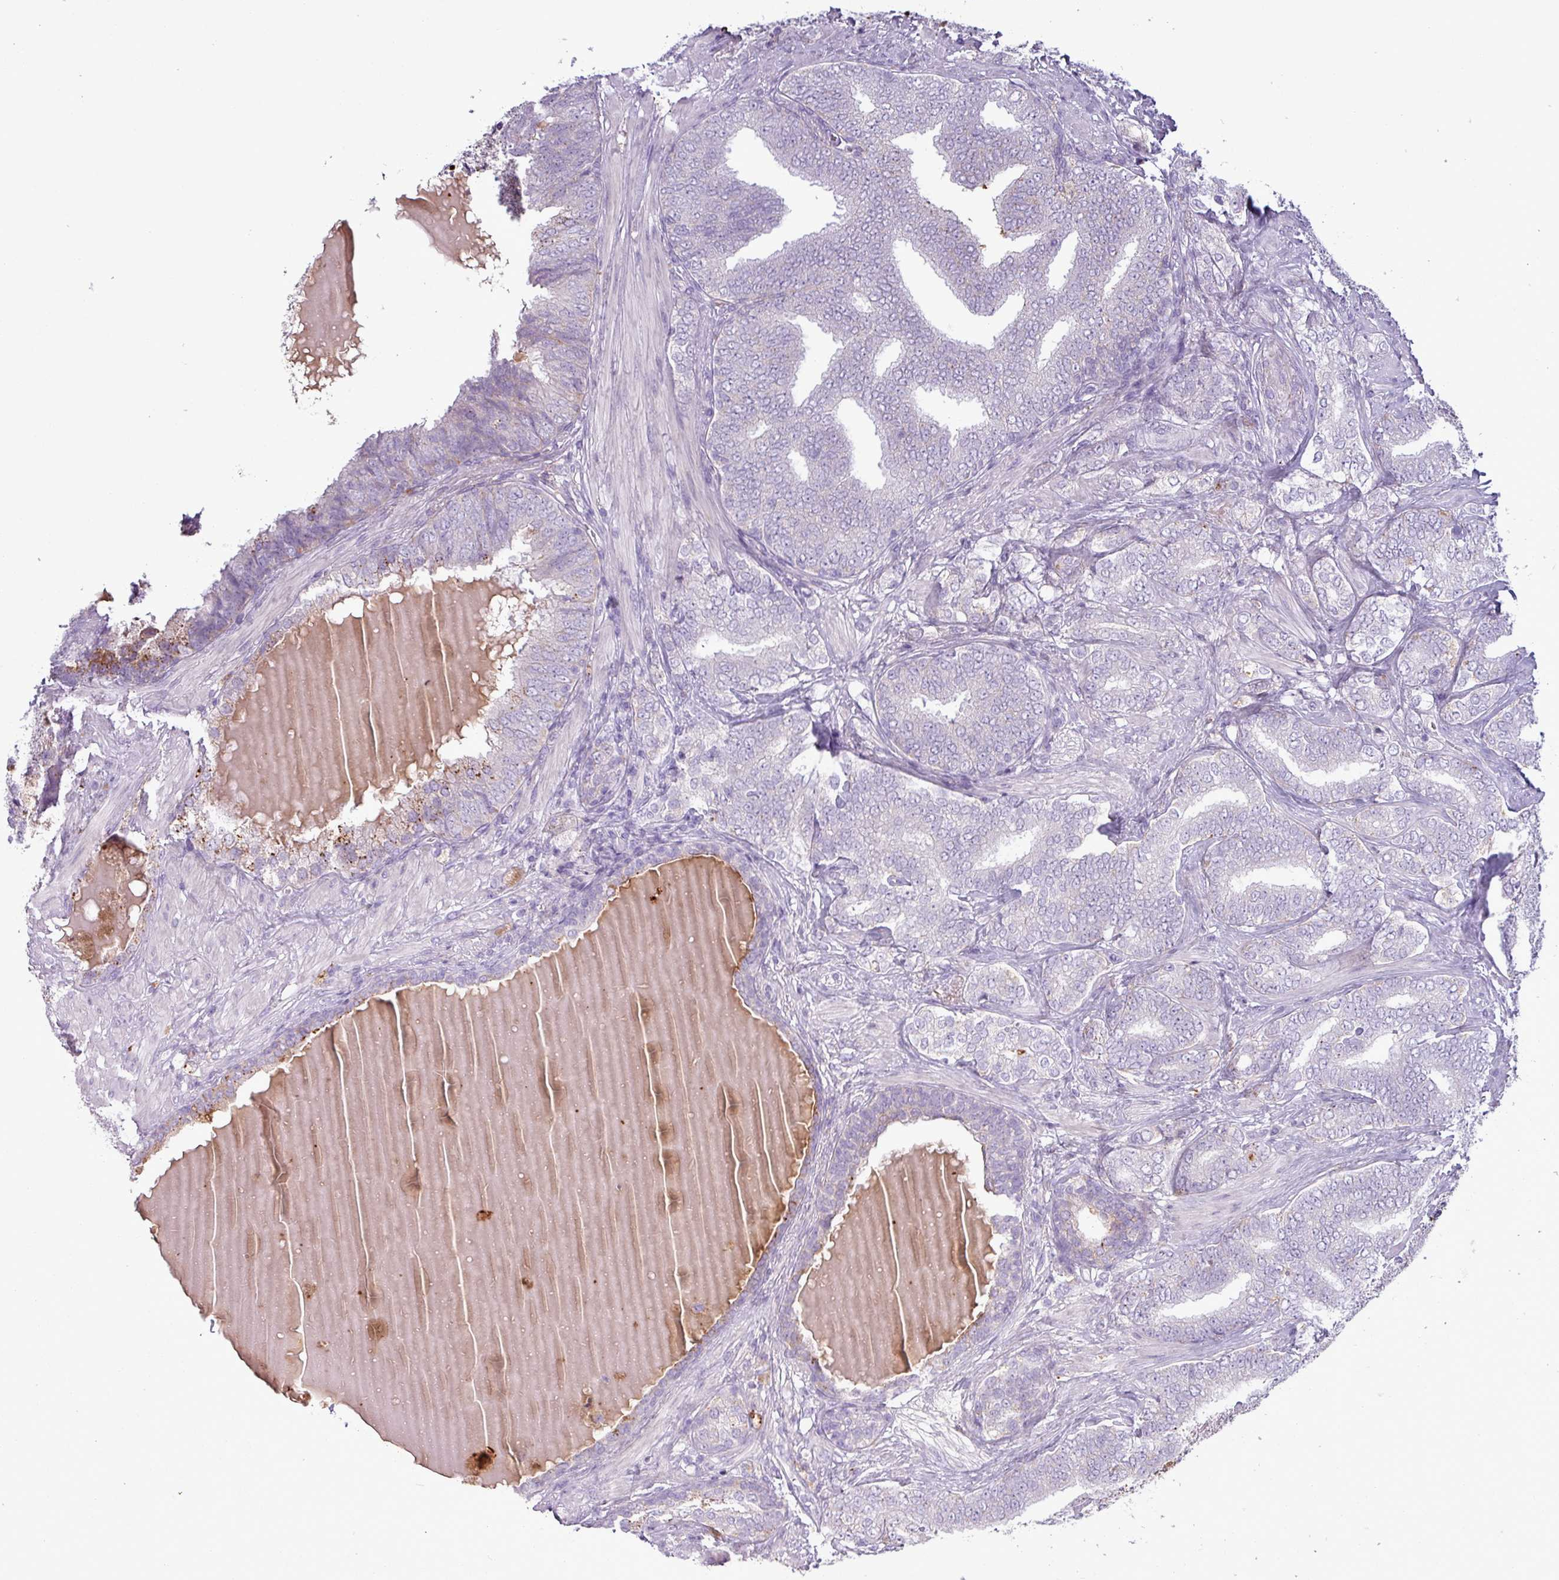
{"staining": {"intensity": "negative", "quantity": "none", "location": "none"}, "tissue": "prostate cancer", "cell_type": "Tumor cells", "image_type": "cancer", "snomed": [{"axis": "morphology", "description": "Adenocarcinoma, High grade"}, {"axis": "topography", "description": "Prostate"}], "caption": "DAB (3,3'-diaminobenzidine) immunohistochemical staining of prostate adenocarcinoma (high-grade) displays no significant staining in tumor cells.", "gene": "C4B", "patient": {"sex": "male", "age": 72}}